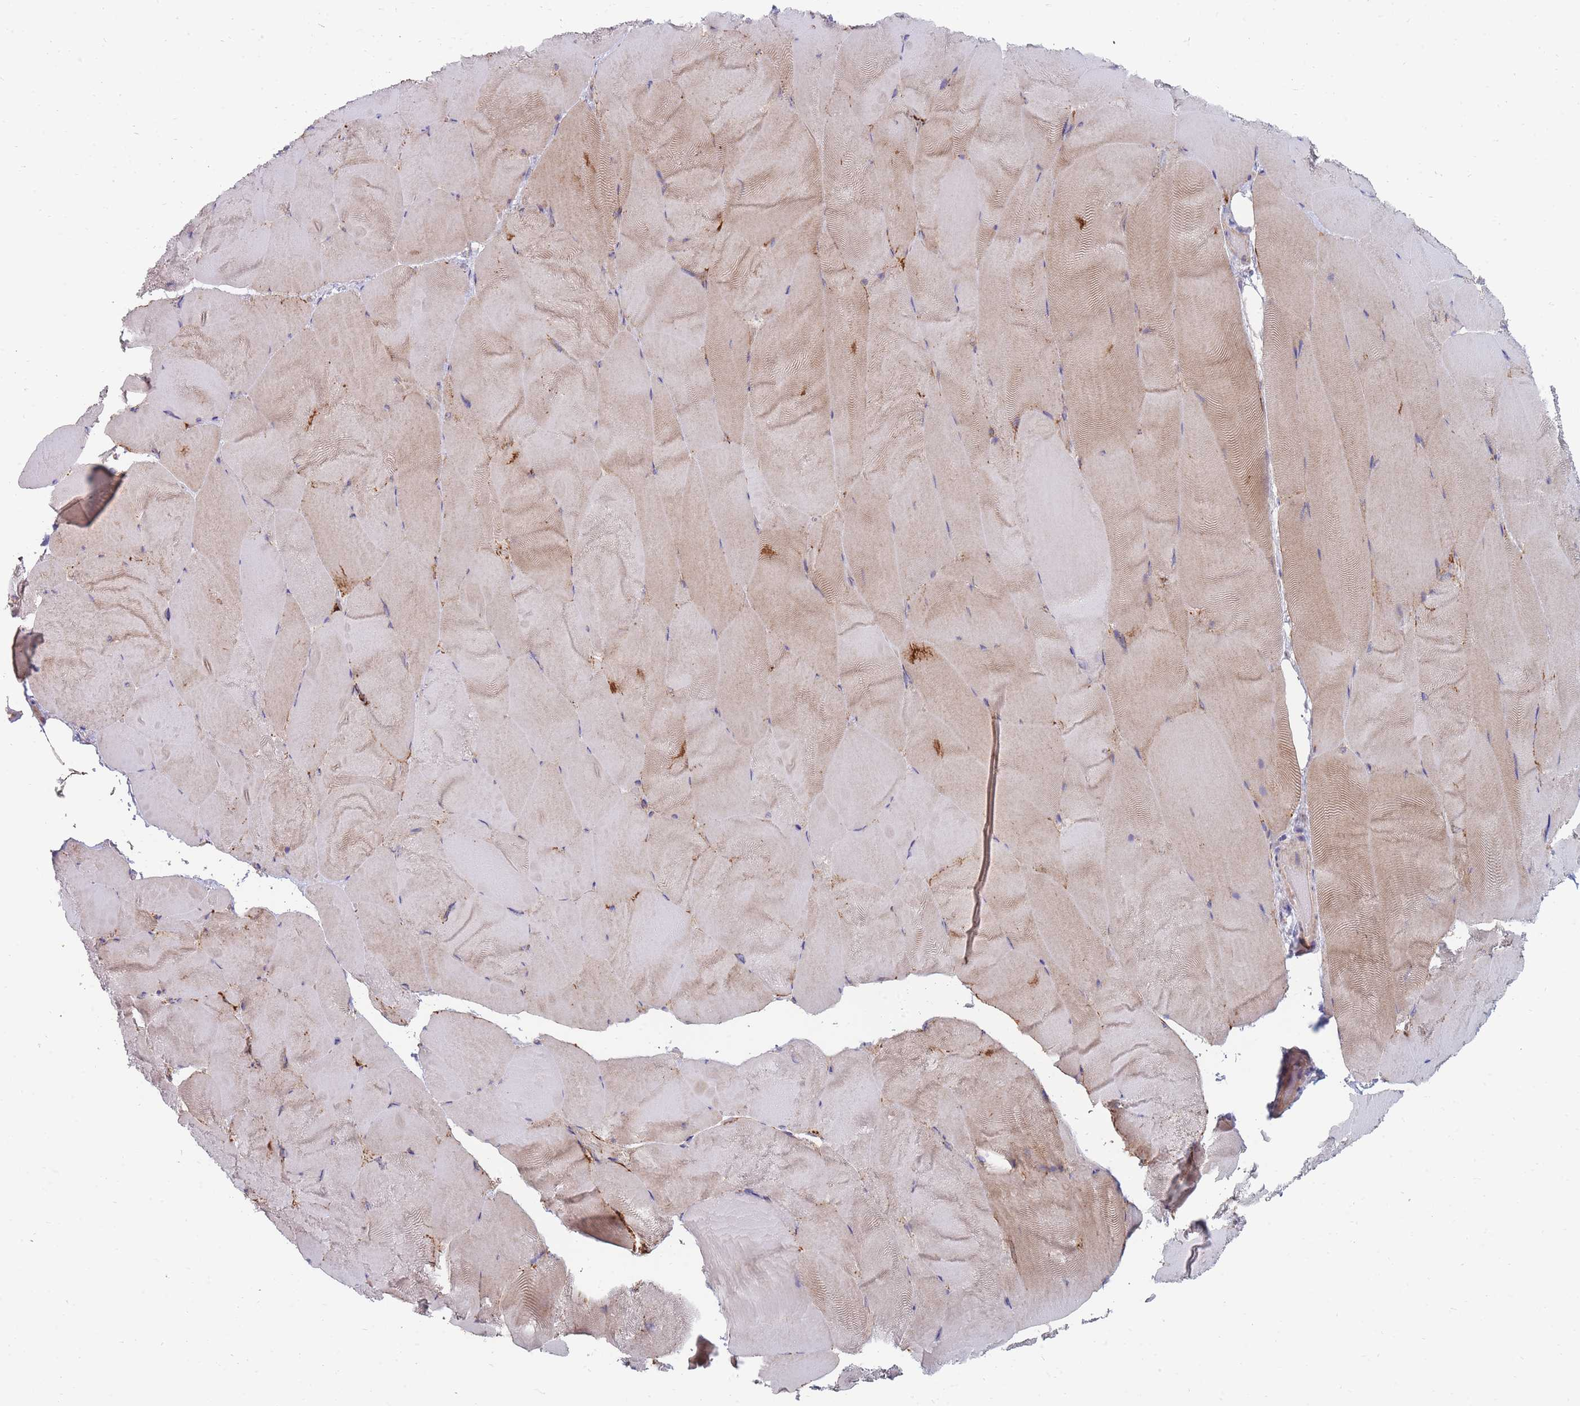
{"staining": {"intensity": "weak", "quantity": "25%-75%", "location": "cytoplasmic/membranous"}, "tissue": "skeletal muscle", "cell_type": "Myocytes", "image_type": "normal", "snomed": [{"axis": "morphology", "description": "Normal tissue, NOS"}, {"axis": "topography", "description": "Skeletal muscle"}], "caption": "Skeletal muscle stained with immunohistochemistry demonstrates weak cytoplasmic/membranous staining in about 25%-75% of myocytes.", "gene": "NUB1", "patient": {"sex": "female", "age": 64}}